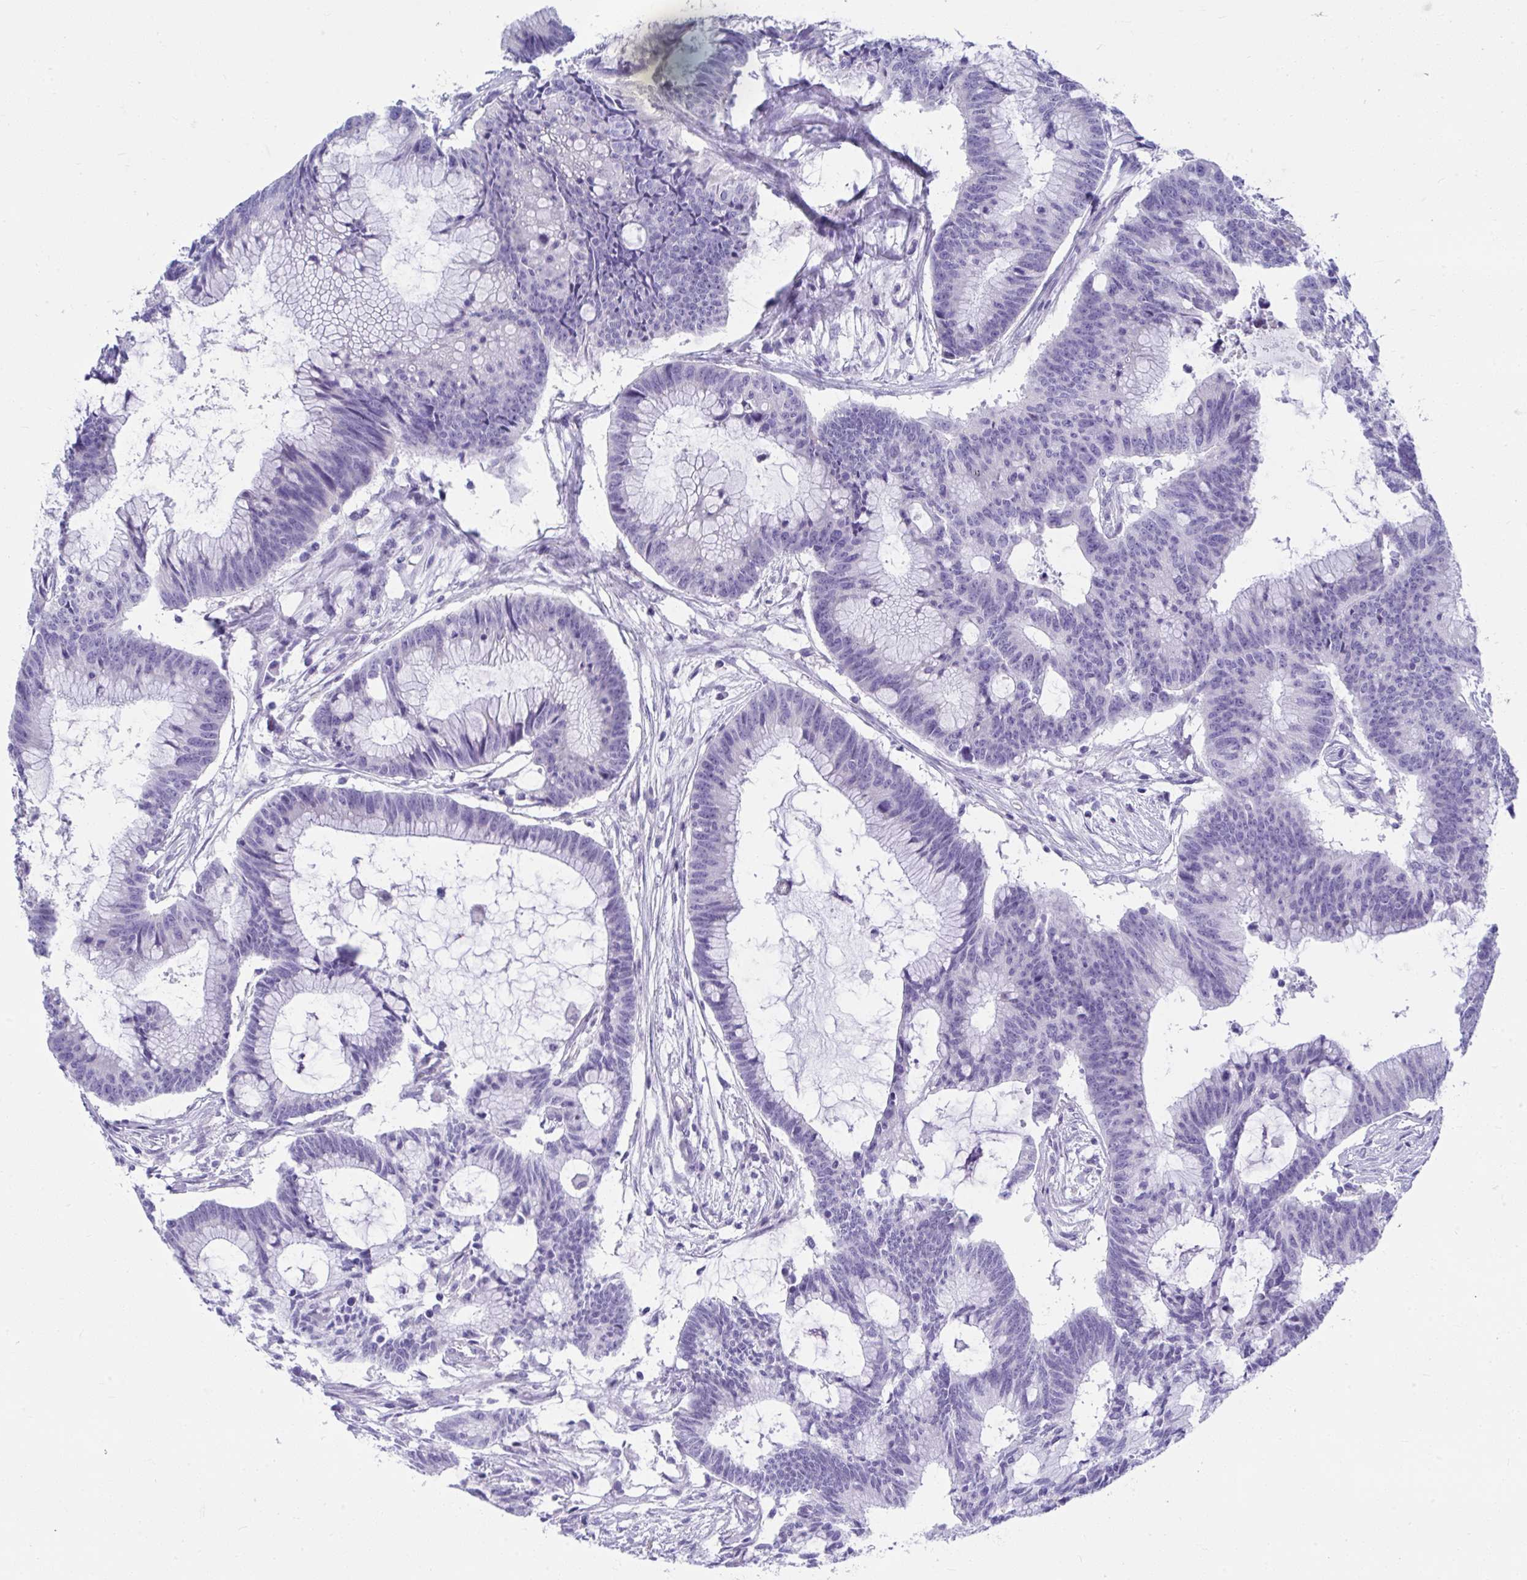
{"staining": {"intensity": "negative", "quantity": "none", "location": "none"}, "tissue": "colorectal cancer", "cell_type": "Tumor cells", "image_type": "cancer", "snomed": [{"axis": "morphology", "description": "Adenocarcinoma, NOS"}, {"axis": "topography", "description": "Colon"}], "caption": "High magnification brightfield microscopy of adenocarcinoma (colorectal) stained with DAB (3,3'-diaminobenzidine) (brown) and counterstained with hematoxylin (blue): tumor cells show no significant expression.", "gene": "ISL1", "patient": {"sex": "female", "age": 78}}